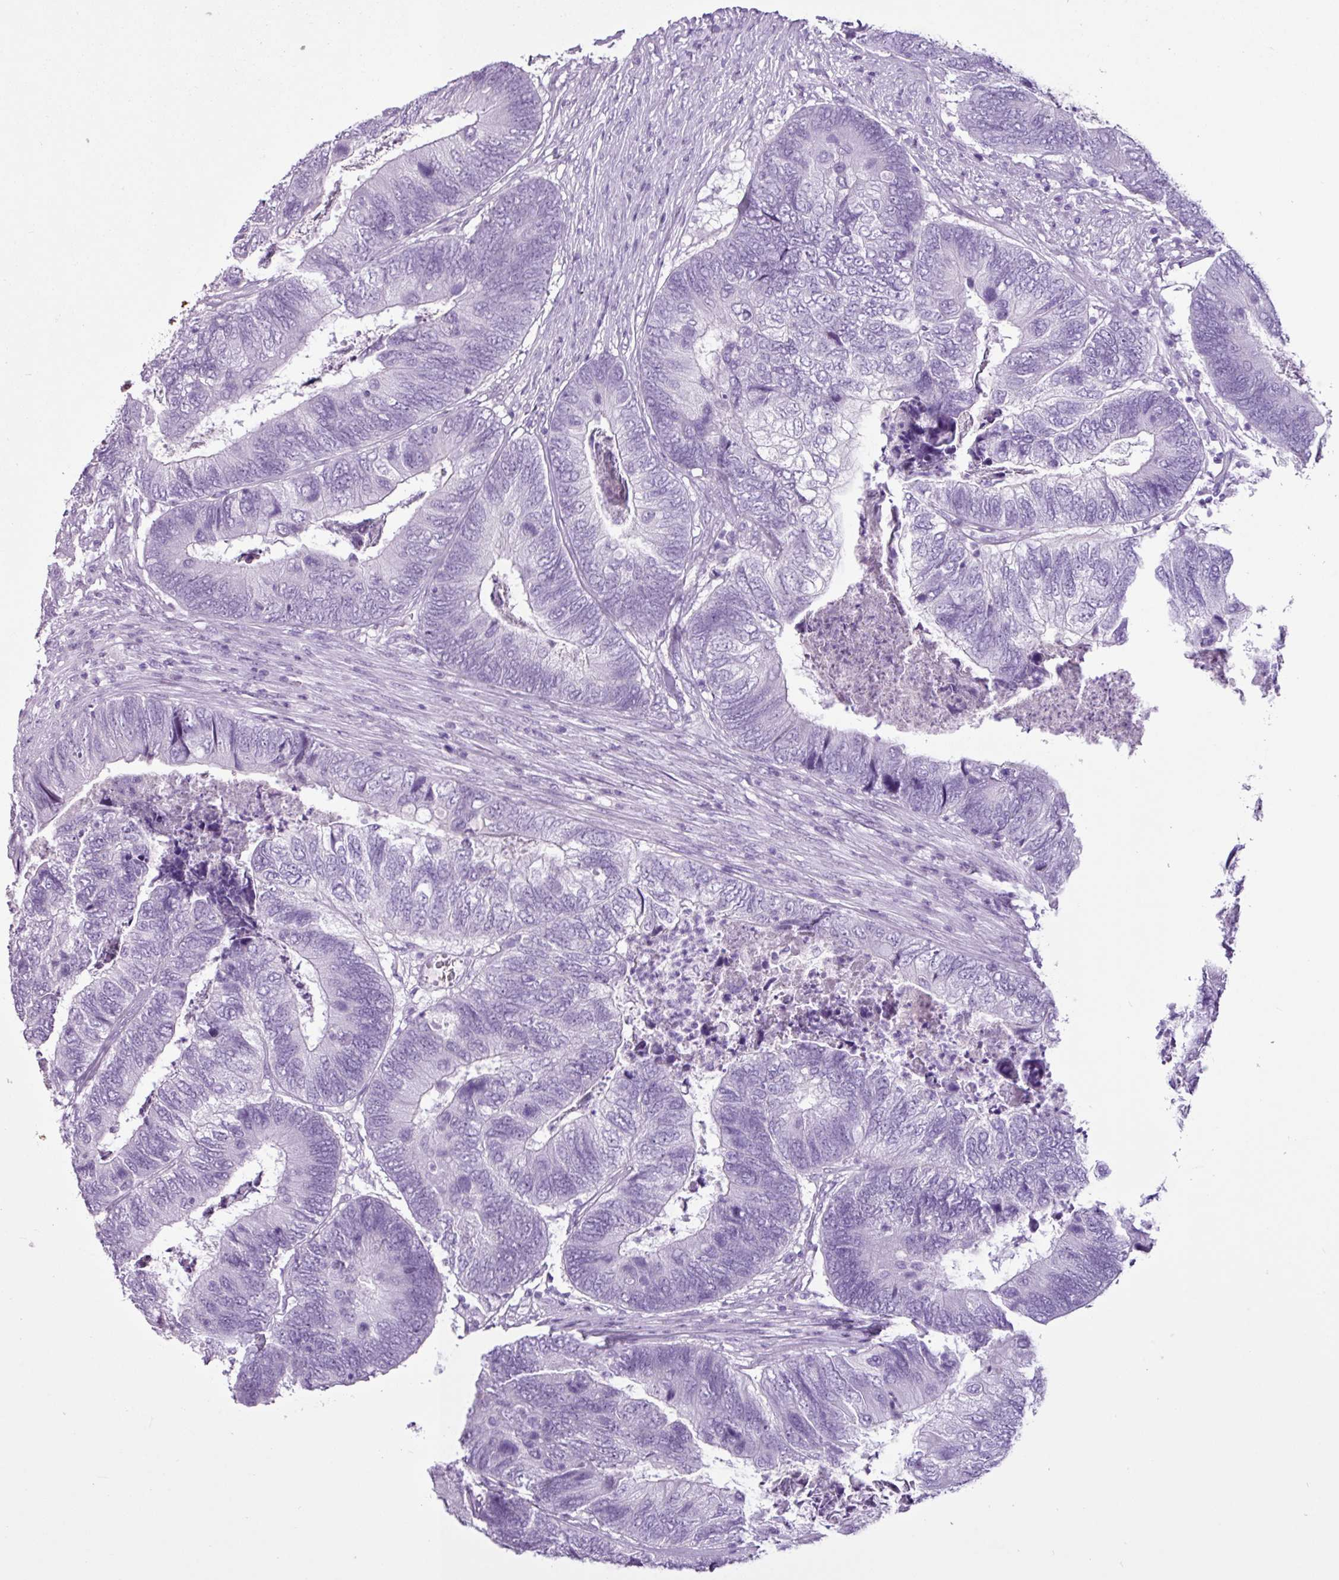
{"staining": {"intensity": "negative", "quantity": "none", "location": "none"}, "tissue": "colorectal cancer", "cell_type": "Tumor cells", "image_type": "cancer", "snomed": [{"axis": "morphology", "description": "Adenocarcinoma, NOS"}, {"axis": "topography", "description": "Colon"}], "caption": "Protein analysis of colorectal adenocarcinoma demonstrates no significant expression in tumor cells. (Brightfield microscopy of DAB (3,3'-diaminobenzidine) IHC at high magnification).", "gene": "PGR", "patient": {"sex": "female", "age": 67}}